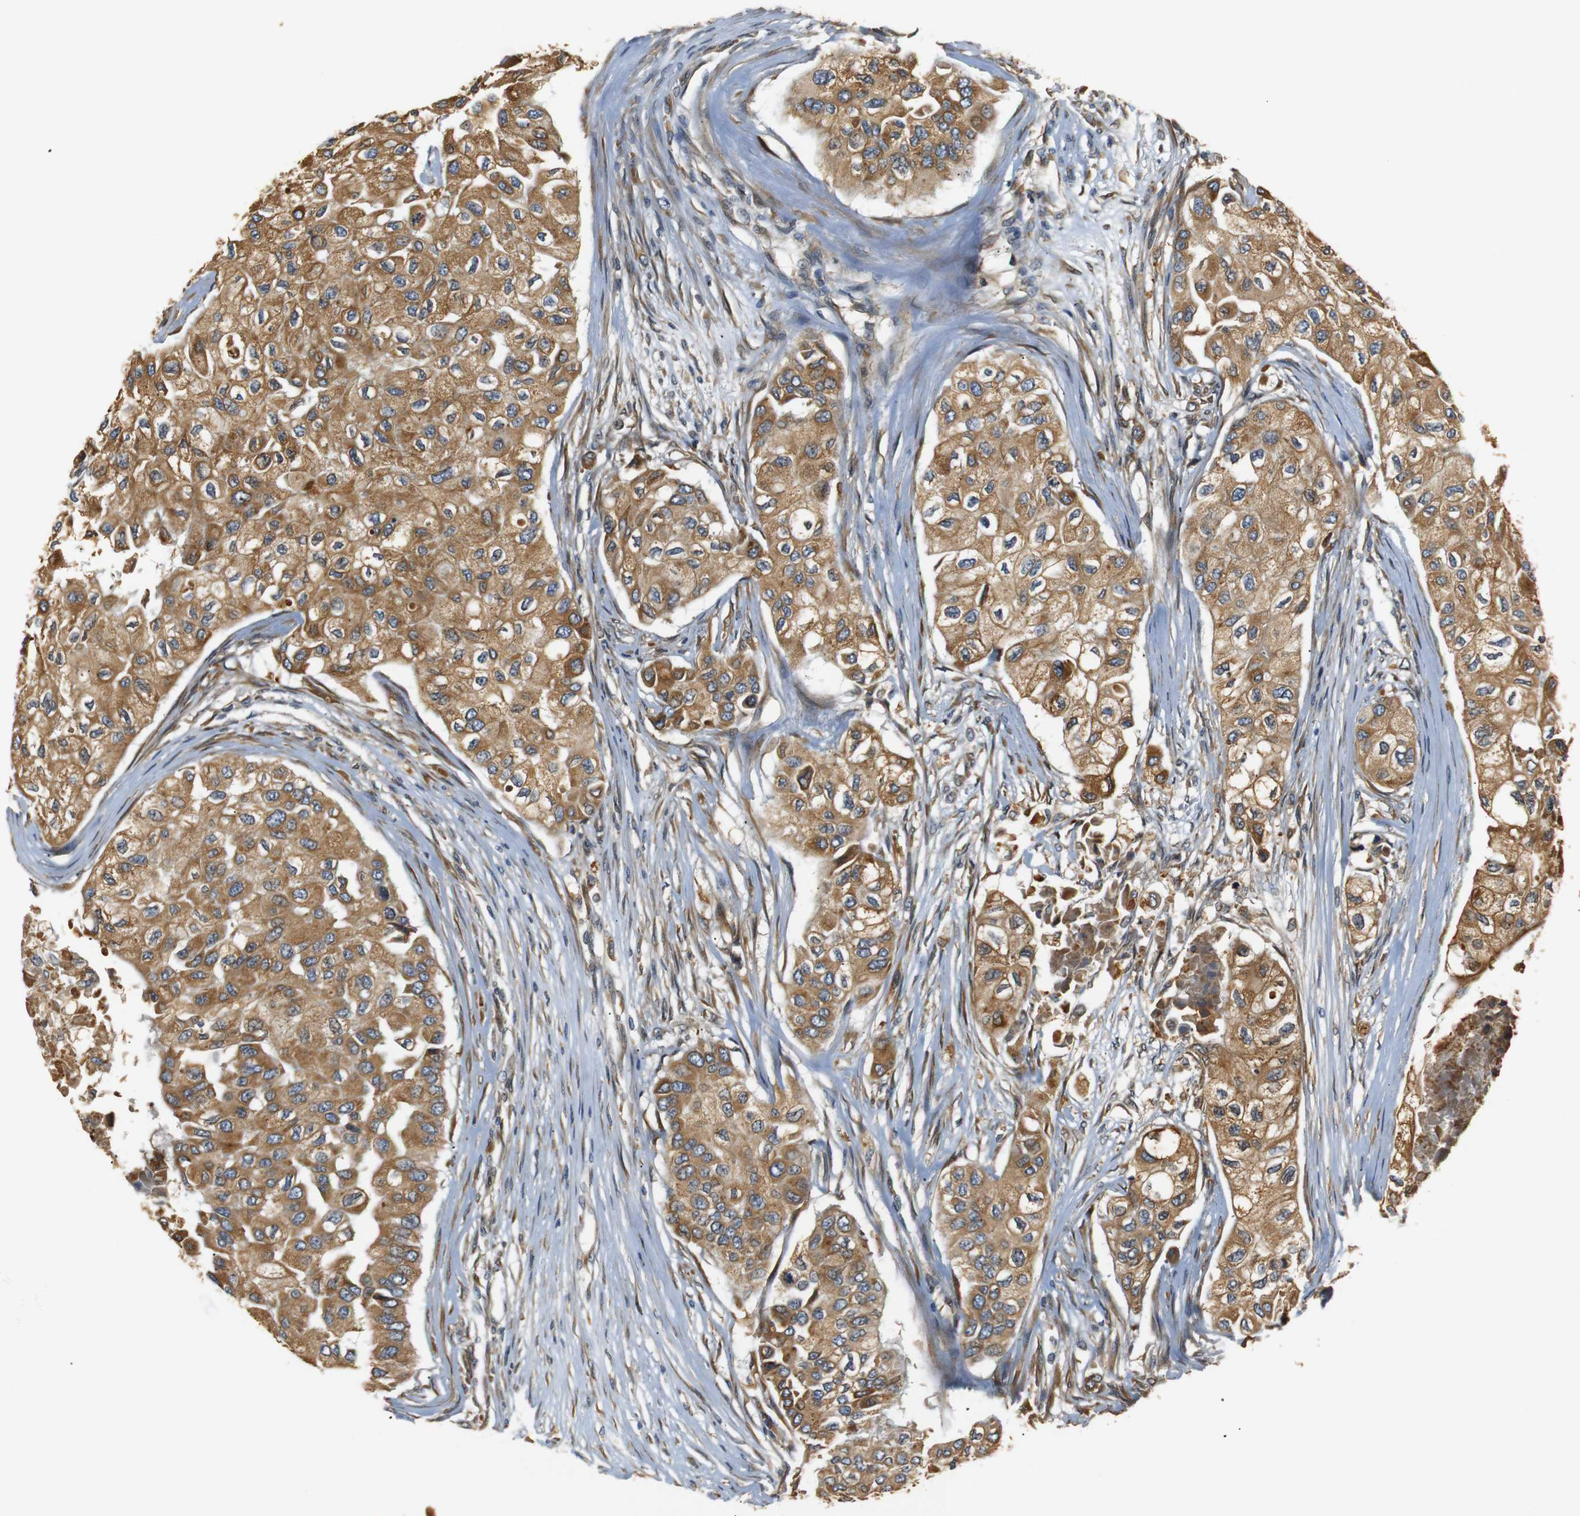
{"staining": {"intensity": "moderate", "quantity": ">75%", "location": "cytoplasmic/membranous"}, "tissue": "breast cancer", "cell_type": "Tumor cells", "image_type": "cancer", "snomed": [{"axis": "morphology", "description": "Normal tissue, NOS"}, {"axis": "morphology", "description": "Duct carcinoma"}, {"axis": "topography", "description": "Breast"}], "caption": "Immunohistochemical staining of human breast invasive ductal carcinoma shows medium levels of moderate cytoplasmic/membranous protein positivity in approximately >75% of tumor cells. (IHC, brightfield microscopy, high magnification).", "gene": "TMED2", "patient": {"sex": "female", "age": 49}}